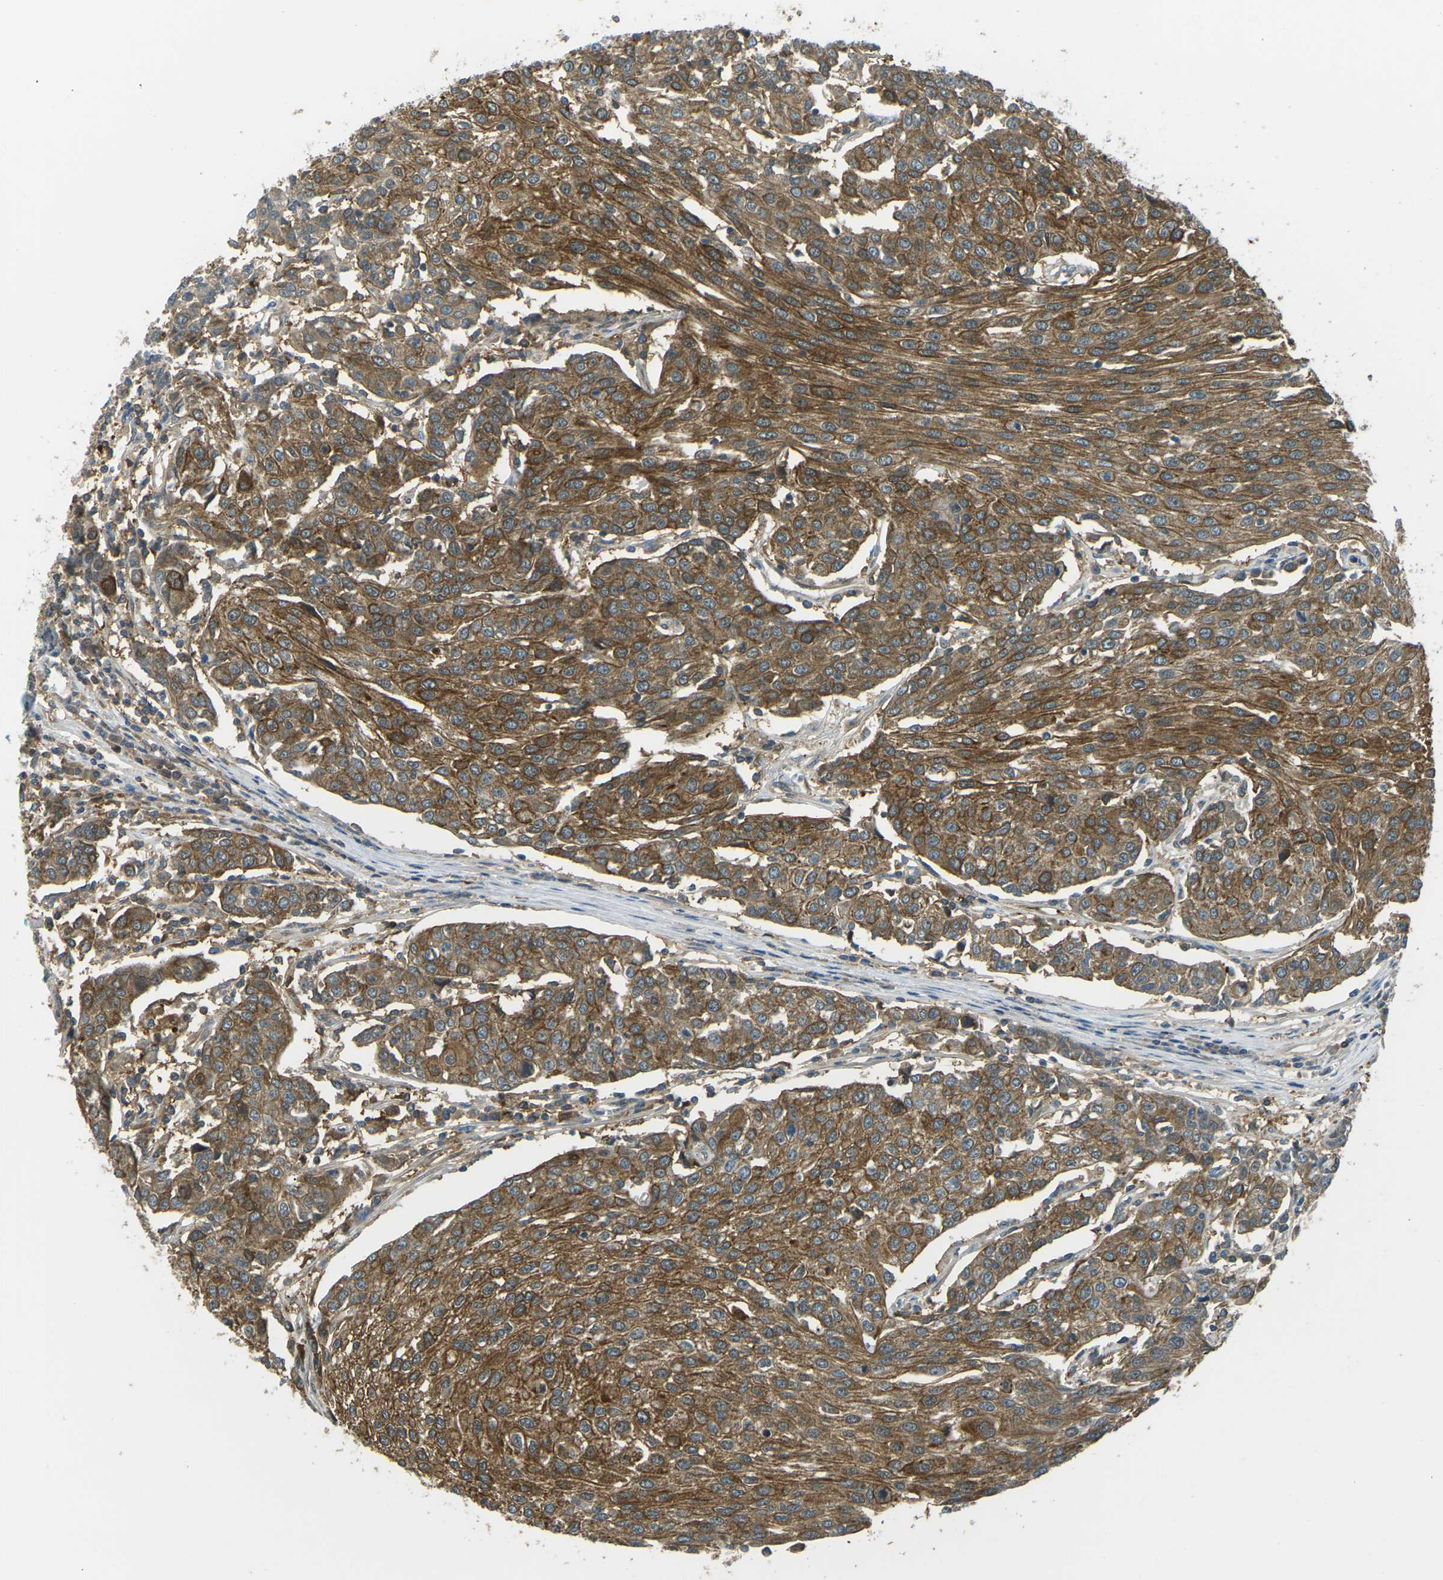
{"staining": {"intensity": "strong", "quantity": ">75%", "location": "cytoplasmic/membranous"}, "tissue": "urothelial cancer", "cell_type": "Tumor cells", "image_type": "cancer", "snomed": [{"axis": "morphology", "description": "Urothelial carcinoma, High grade"}, {"axis": "topography", "description": "Urinary bladder"}], "caption": "A brown stain shows strong cytoplasmic/membranous expression of a protein in human high-grade urothelial carcinoma tumor cells.", "gene": "PIEZO2", "patient": {"sex": "female", "age": 85}}